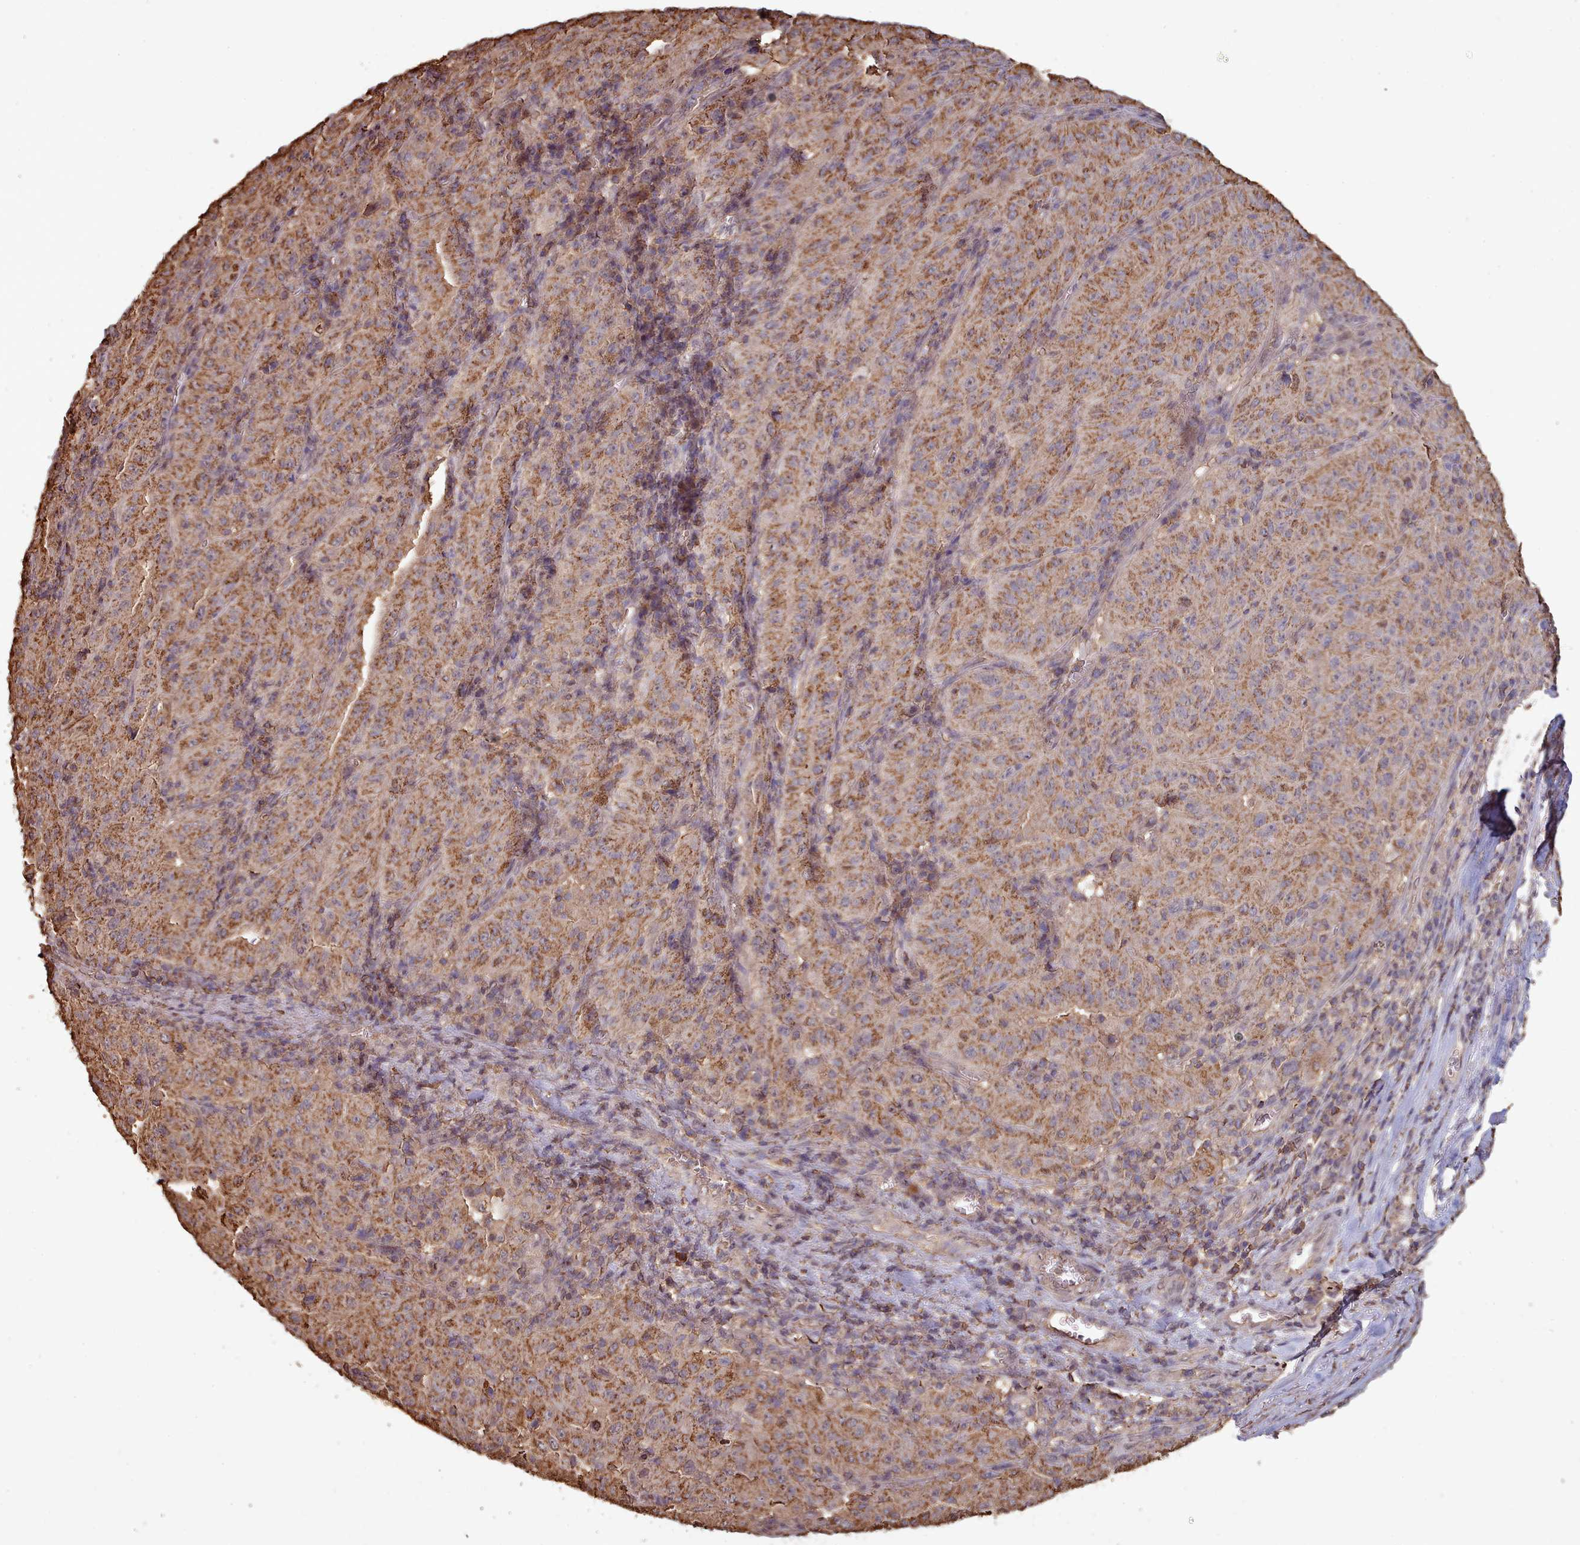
{"staining": {"intensity": "moderate", "quantity": ">75%", "location": "cytoplasmic/membranous"}, "tissue": "pancreatic cancer", "cell_type": "Tumor cells", "image_type": "cancer", "snomed": [{"axis": "morphology", "description": "Adenocarcinoma, NOS"}, {"axis": "topography", "description": "Pancreas"}], "caption": "IHC of pancreatic cancer demonstrates medium levels of moderate cytoplasmic/membranous expression in about >75% of tumor cells. (DAB IHC with brightfield microscopy, high magnification).", "gene": "METRN", "patient": {"sex": "male", "age": 63}}